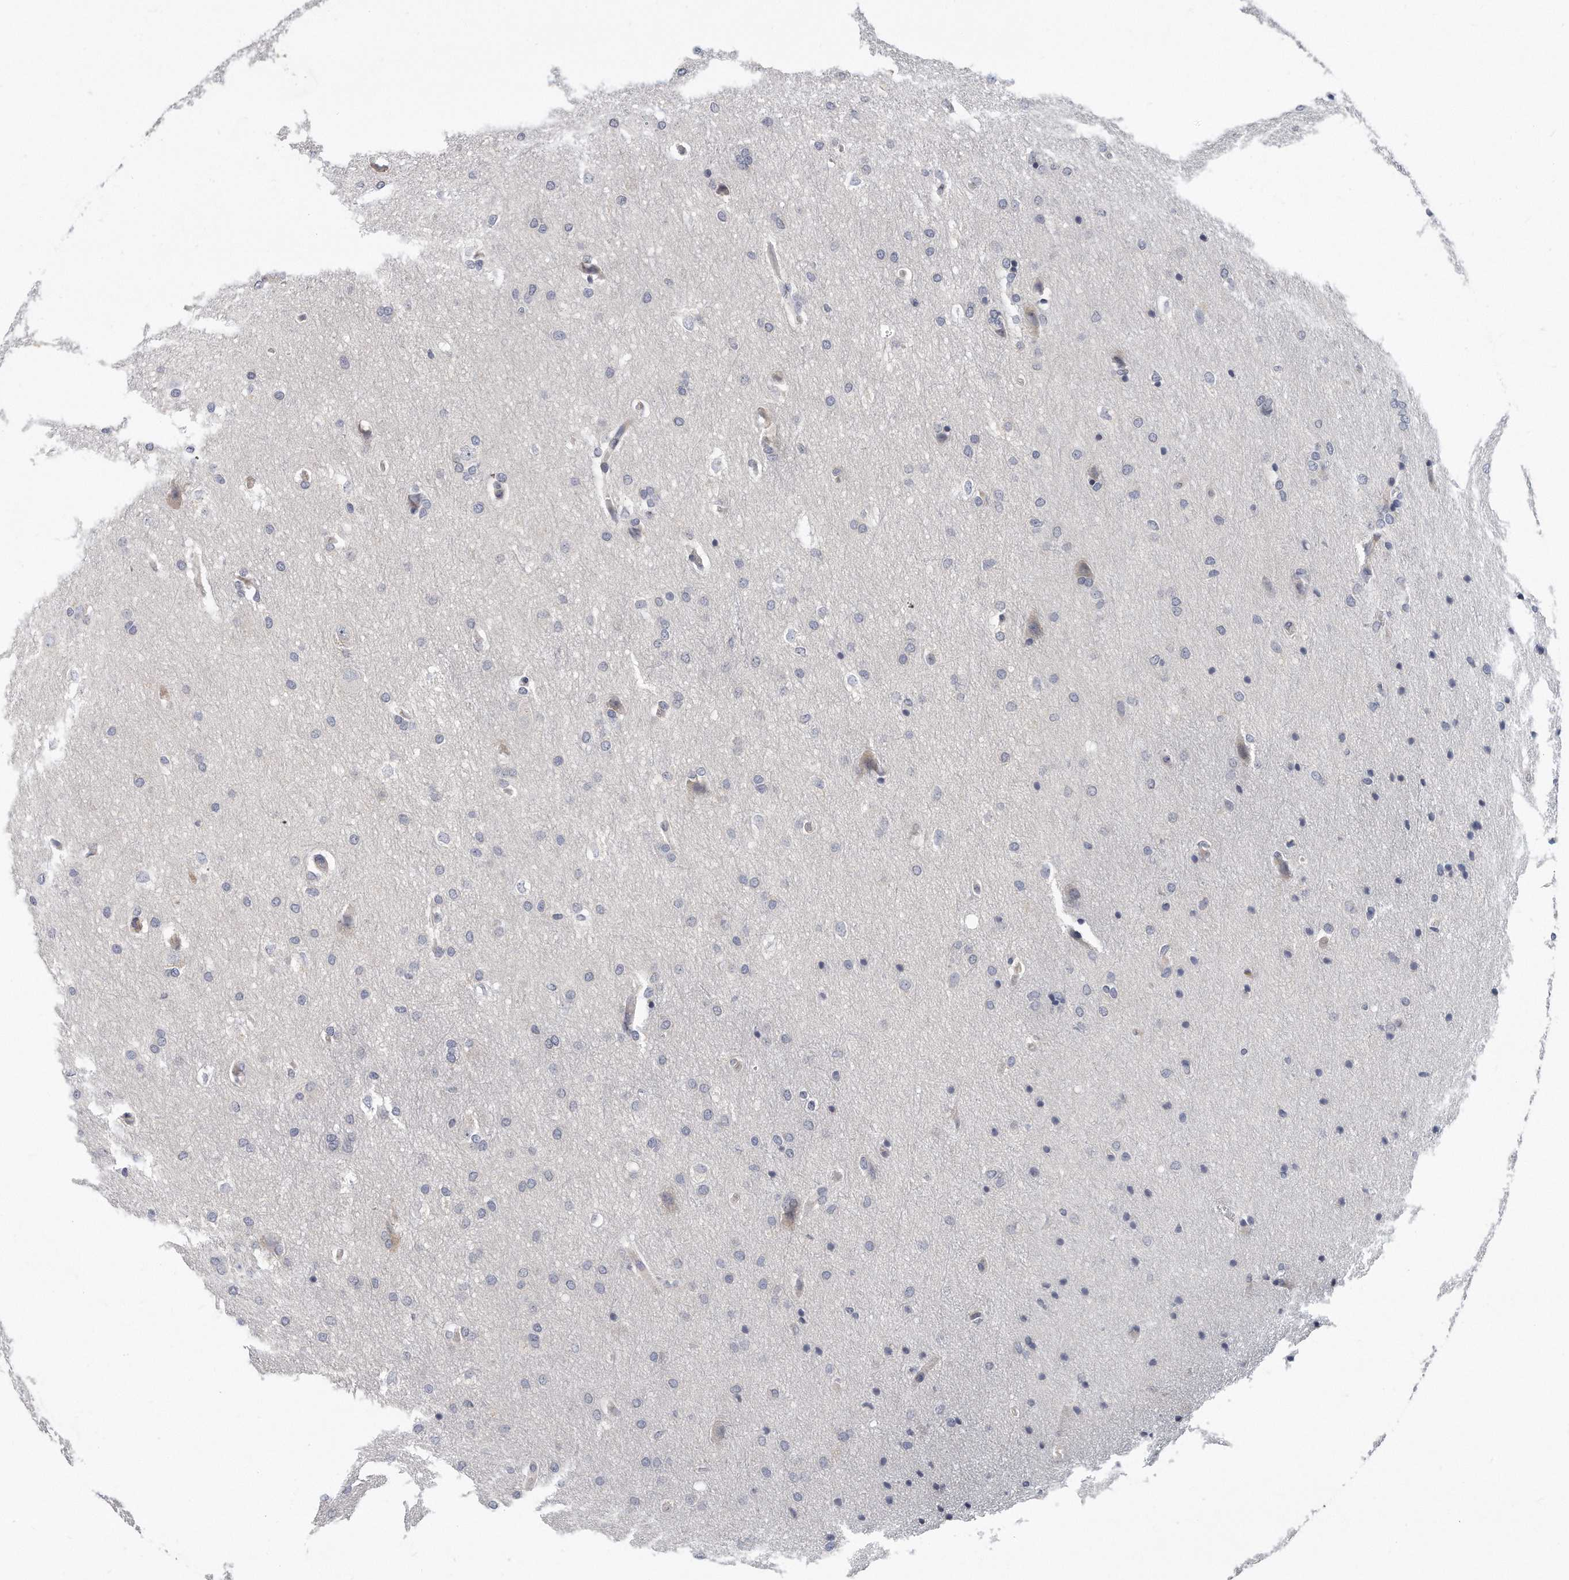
{"staining": {"intensity": "negative", "quantity": "none", "location": "none"}, "tissue": "glioma", "cell_type": "Tumor cells", "image_type": "cancer", "snomed": [{"axis": "morphology", "description": "Glioma, malignant, Low grade"}, {"axis": "topography", "description": "Brain"}], "caption": "Histopathology image shows no significant protein positivity in tumor cells of low-grade glioma (malignant).", "gene": "PLEKHA6", "patient": {"sex": "female", "age": 37}}